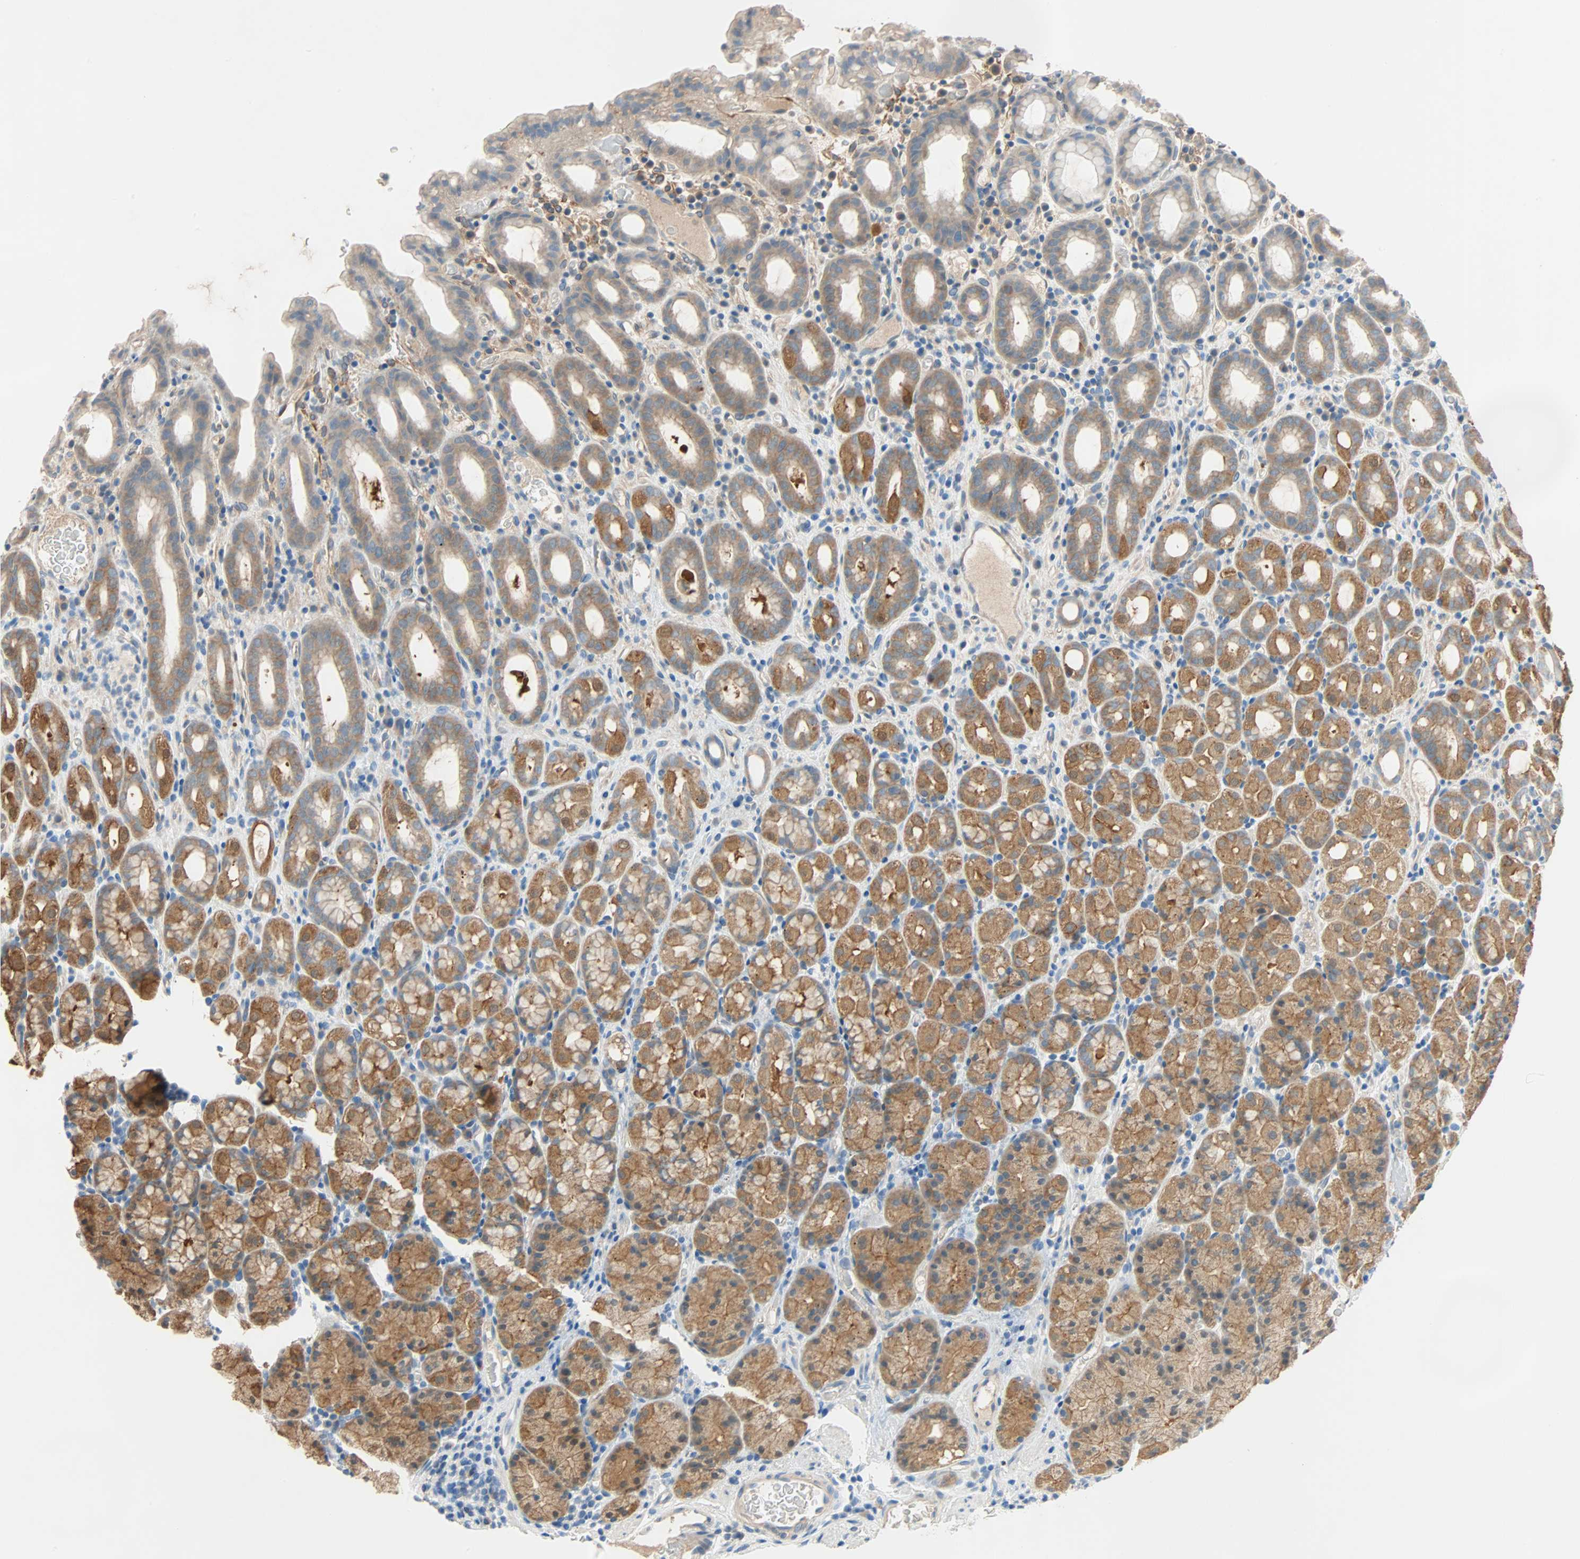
{"staining": {"intensity": "moderate", "quantity": ">75%", "location": "cytoplasmic/membranous"}, "tissue": "stomach", "cell_type": "Glandular cells", "image_type": "normal", "snomed": [{"axis": "morphology", "description": "Normal tissue, NOS"}, {"axis": "topography", "description": "Stomach, upper"}], "caption": "Moderate cytoplasmic/membranous protein expression is appreciated in approximately >75% of glandular cells in stomach. Immunohistochemistry (ihc) stains the protein in brown and the nuclei are stained blue.", "gene": "TNFRSF12A", "patient": {"sex": "male", "age": 68}}